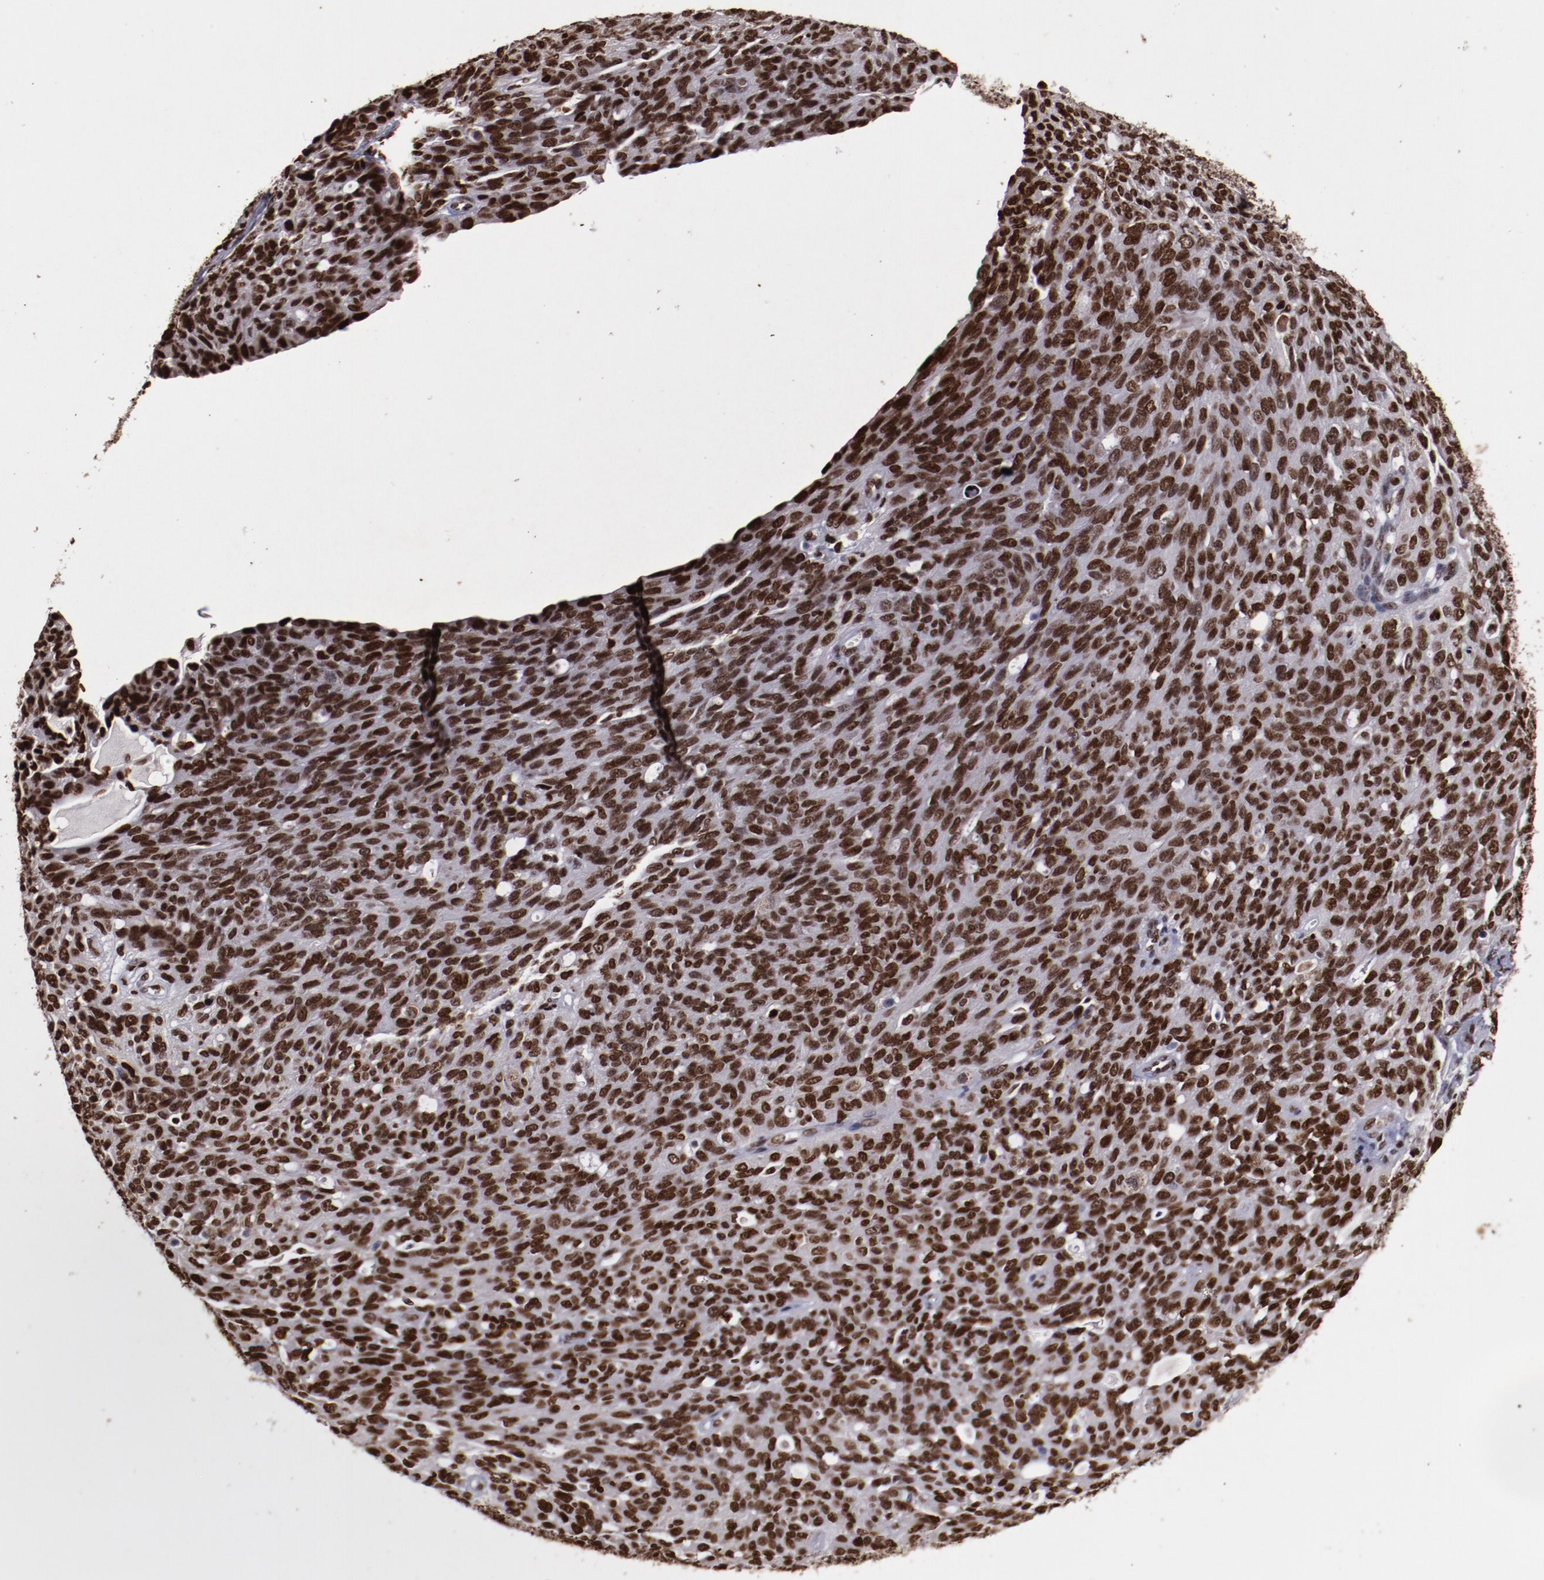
{"staining": {"intensity": "strong", "quantity": ">75%", "location": "nuclear"}, "tissue": "ovarian cancer", "cell_type": "Tumor cells", "image_type": "cancer", "snomed": [{"axis": "morphology", "description": "Carcinoma, endometroid"}, {"axis": "topography", "description": "Ovary"}], "caption": "This is a photomicrograph of immunohistochemistry staining of ovarian cancer (endometroid carcinoma), which shows strong positivity in the nuclear of tumor cells.", "gene": "APEX1", "patient": {"sex": "female", "age": 60}}